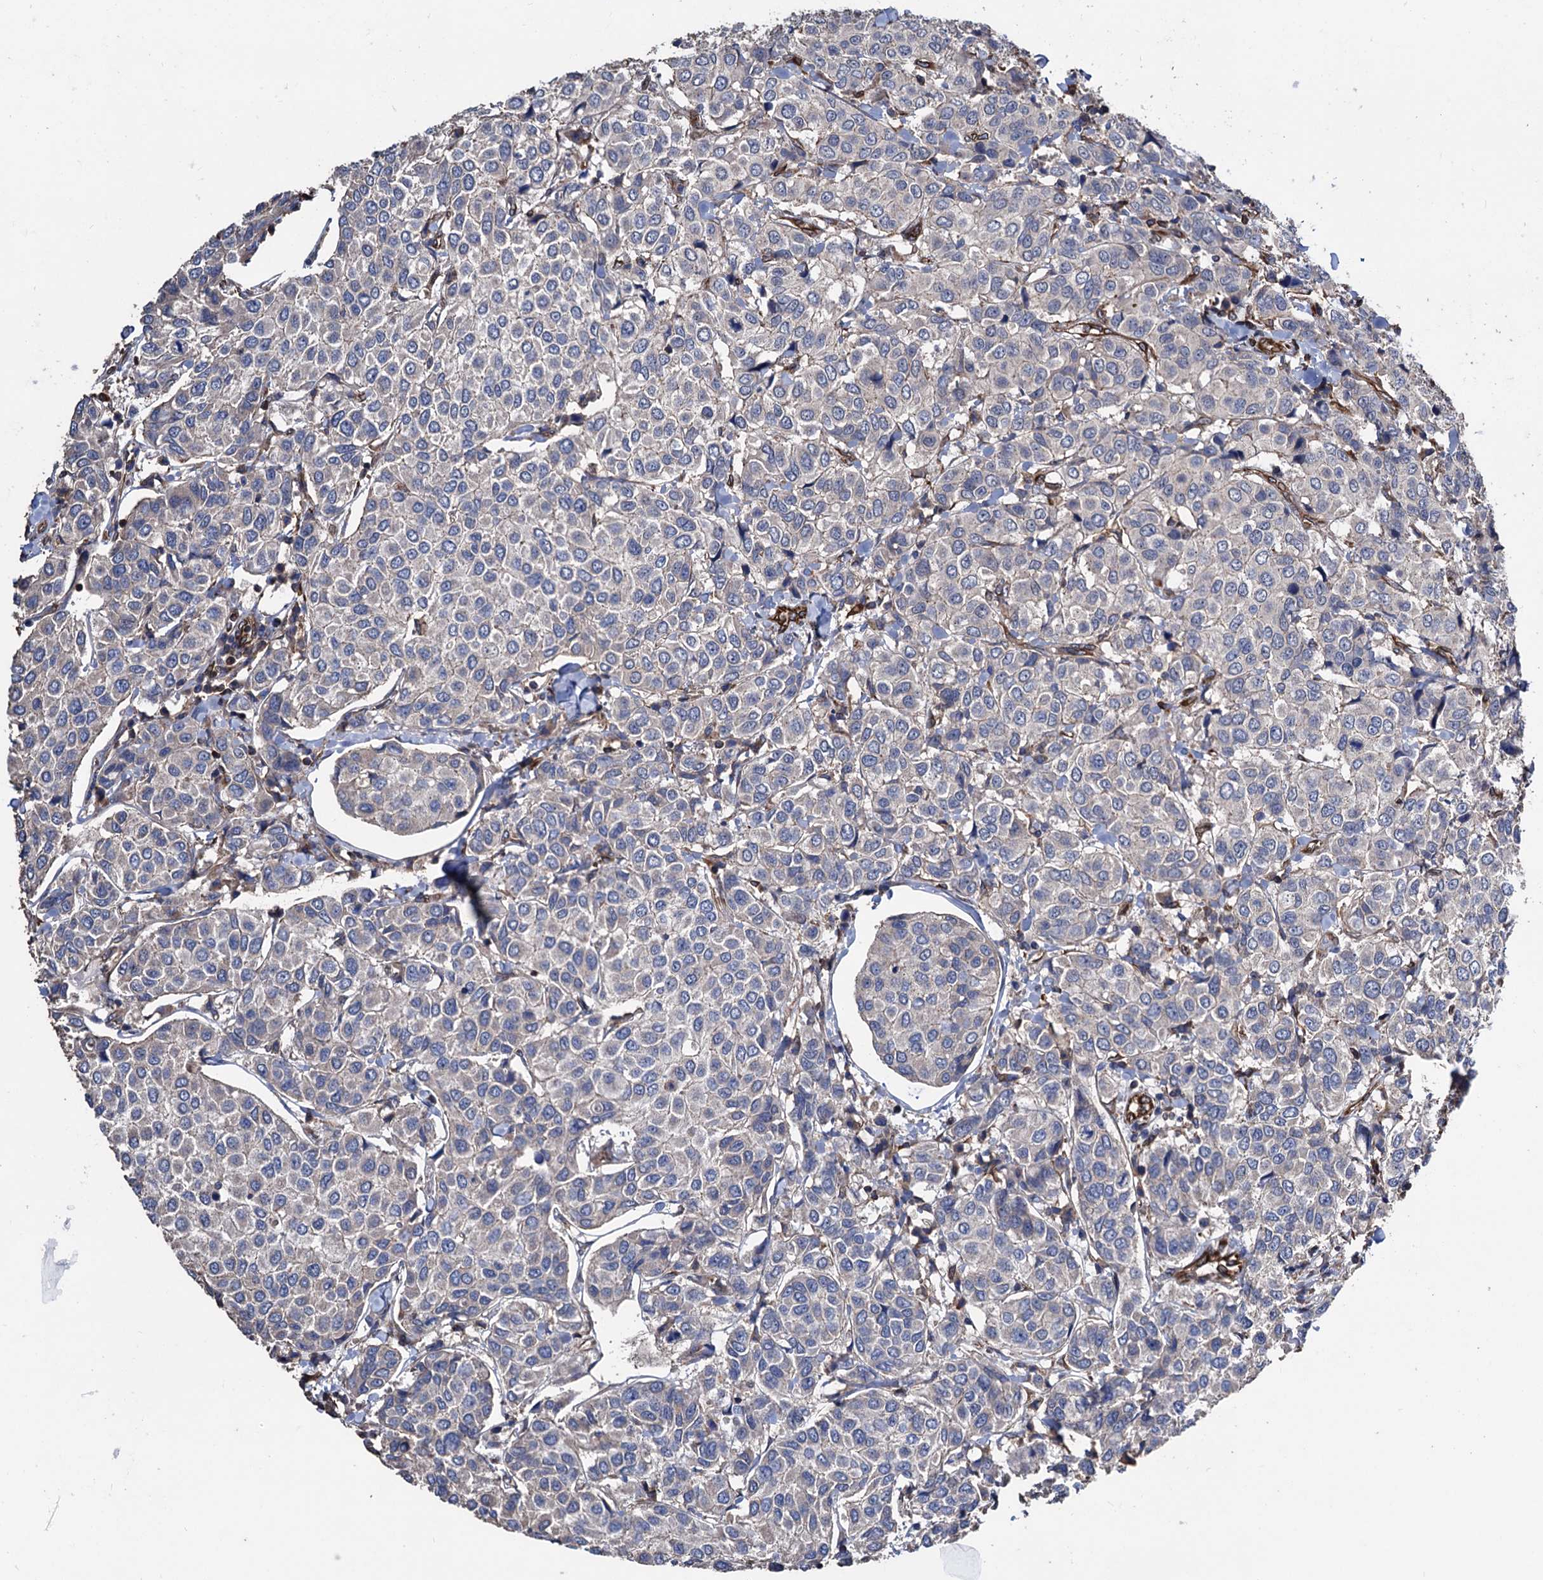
{"staining": {"intensity": "negative", "quantity": "none", "location": "none"}, "tissue": "breast cancer", "cell_type": "Tumor cells", "image_type": "cancer", "snomed": [{"axis": "morphology", "description": "Duct carcinoma"}, {"axis": "topography", "description": "Breast"}], "caption": "A high-resolution histopathology image shows IHC staining of breast intraductal carcinoma, which demonstrates no significant expression in tumor cells. Brightfield microscopy of immunohistochemistry stained with DAB (brown) and hematoxylin (blue), captured at high magnification.", "gene": "STING1", "patient": {"sex": "female", "age": 55}}